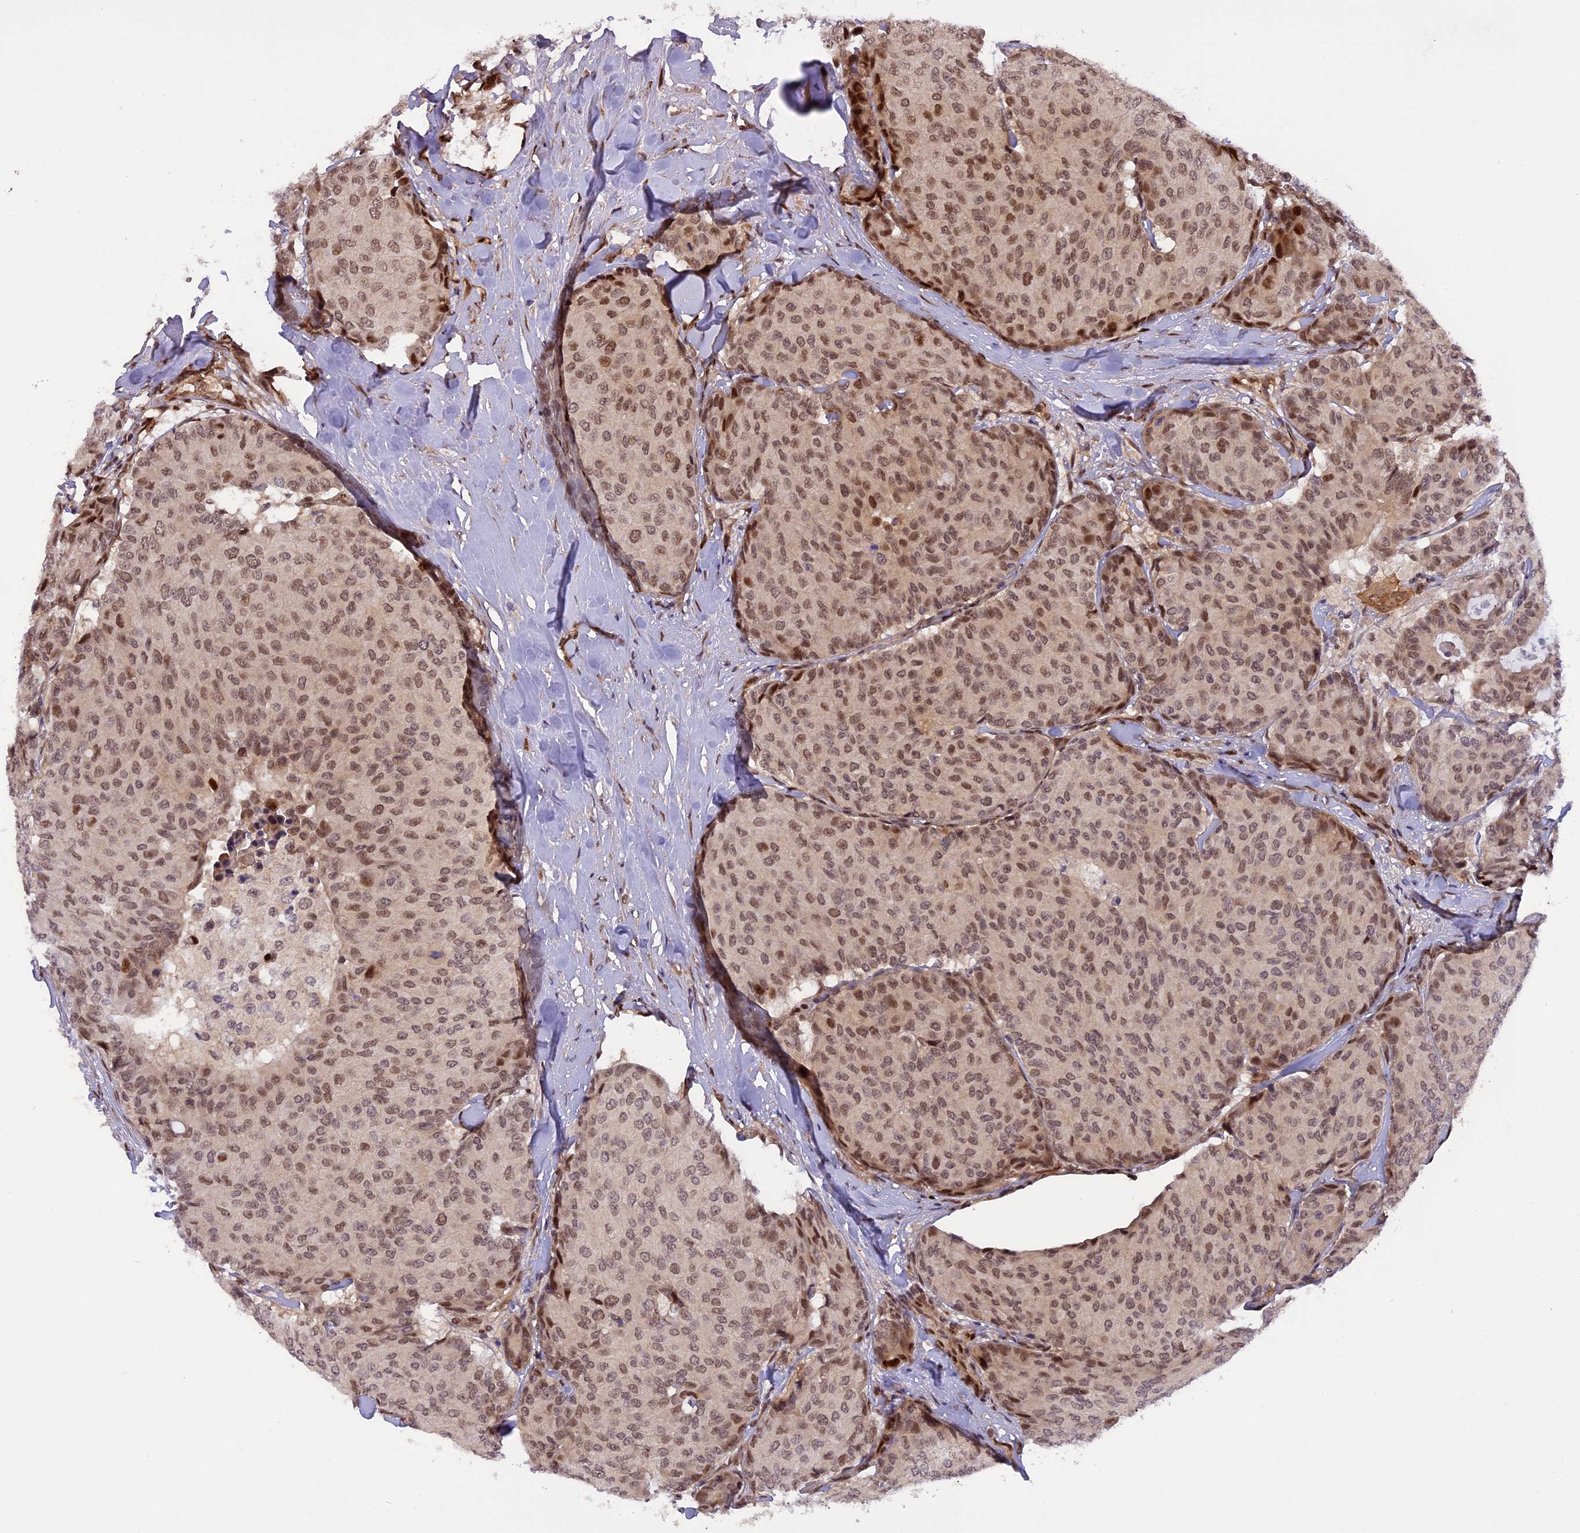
{"staining": {"intensity": "moderate", "quantity": ">75%", "location": "nuclear"}, "tissue": "breast cancer", "cell_type": "Tumor cells", "image_type": "cancer", "snomed": [{"axis": "morphology", "description": "Duct carcinoma"}, {"axis": "topography", "description": "Breast"}], "caption": "Immunohistochemical staining of human breast cancer shows medium levels of moderate nuclear protein expression in approximately >75% of tumor cells. The staining was performed using DAB (3,3'-diaminobenzidine) to visualize the protein expression in brown, while the nuclei were stained in blue with hematoxylin (Magnification: 20x).", "gene": "MICALL1", "patient": {"sex": "female", "age": 75}}